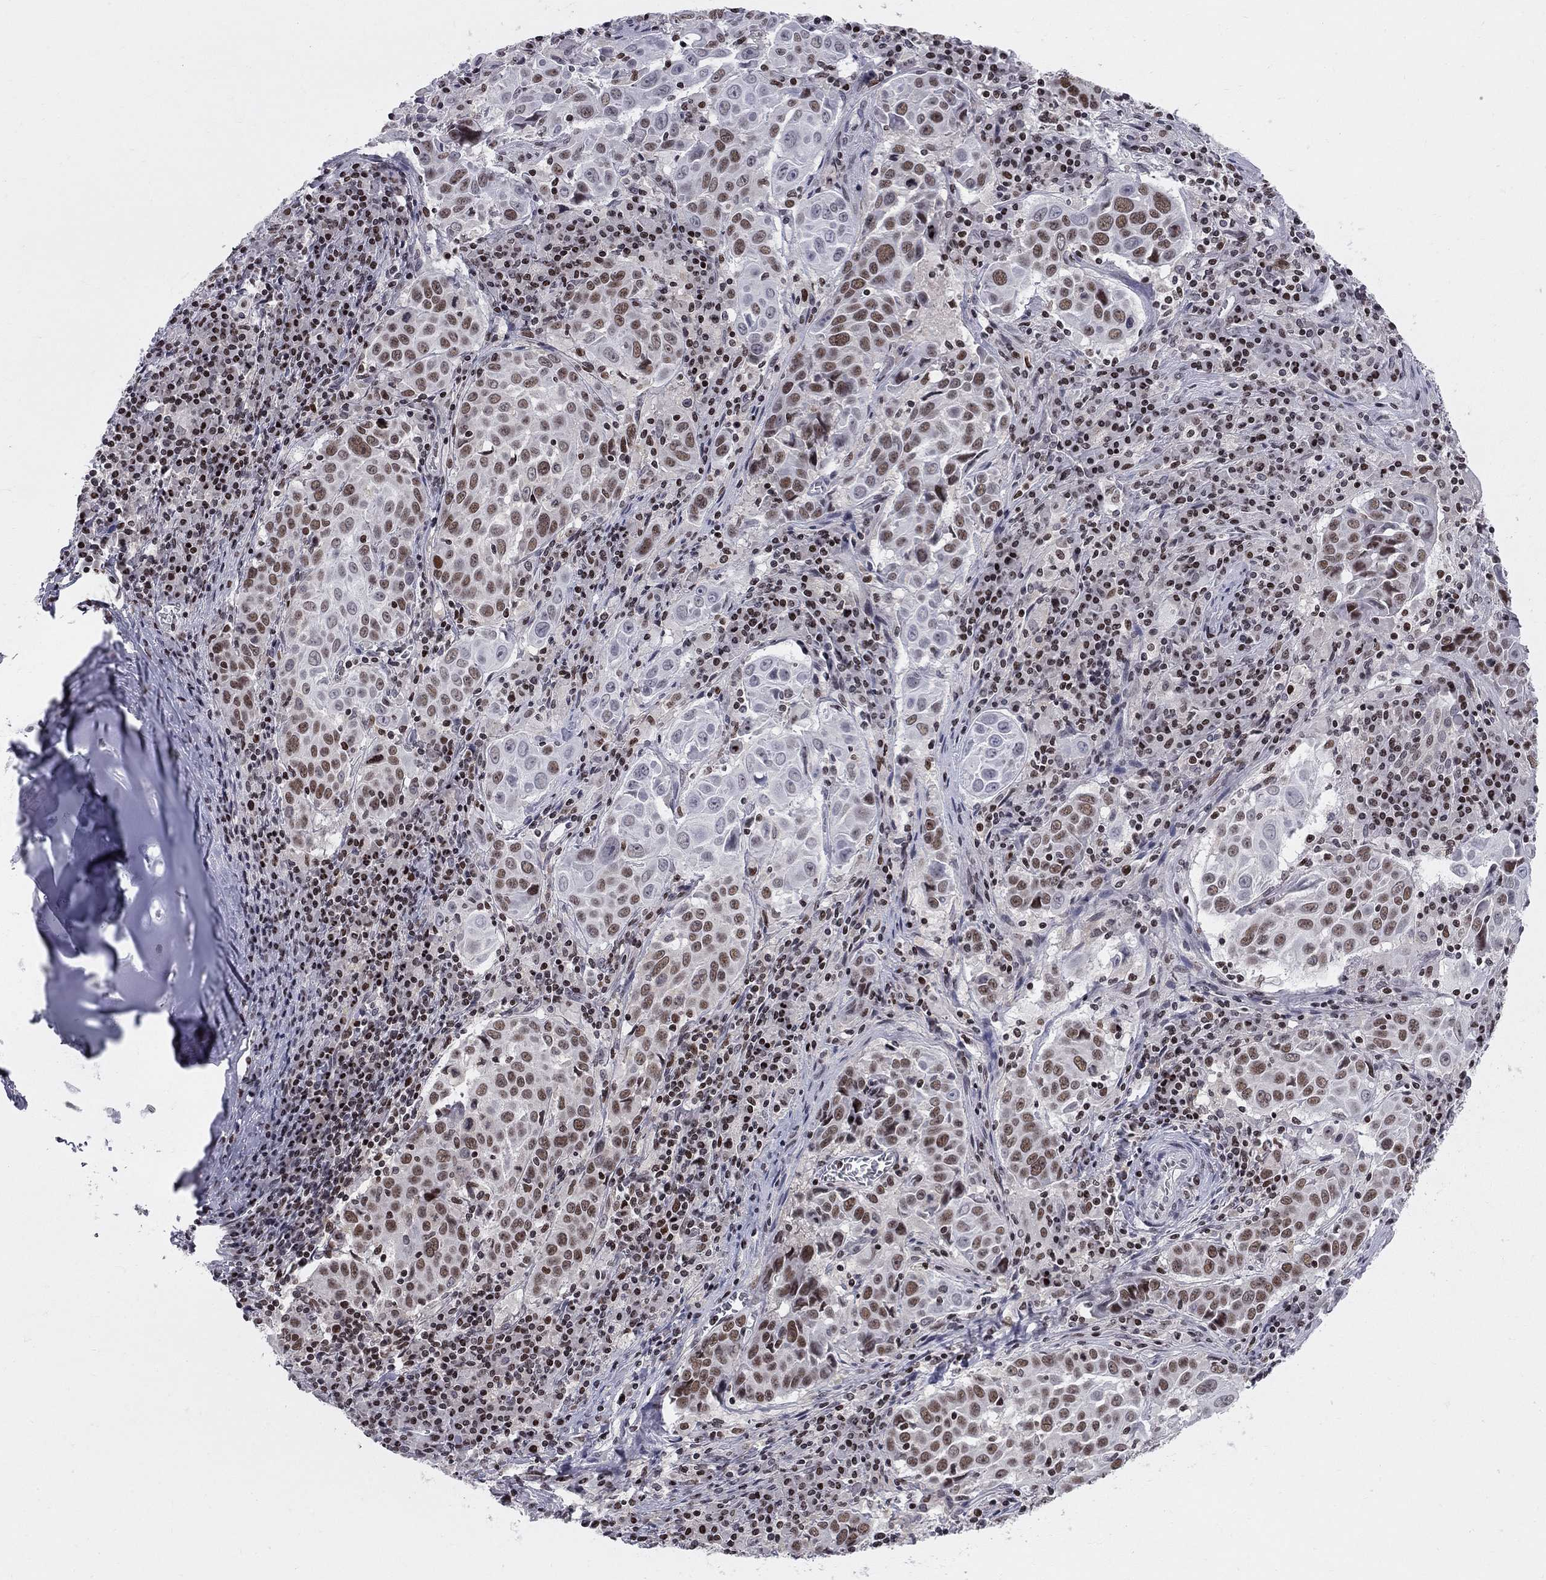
{"staining": {"intensity": "strong", "quantity": "25%-75%", "location": "nuclear"}, "tissue": "lung cancer", "cell_type": "Tumor cells", "image_type": "cancer", "snomed": [{"axis": "morphology", "description": "Squamous cell carcinoma, NOS"}, {"axis": "topography", "description": "Lung"}], "caption": "An IHC histopathology image of tumor tissue is shown. Protein staining in brown highlights strong nuclear positivity in lung cancer within tumor cells. Nuclei are stained in blue.", "gene": "RNASEH2C", "patient": {"sex": "male", "age": 57}}